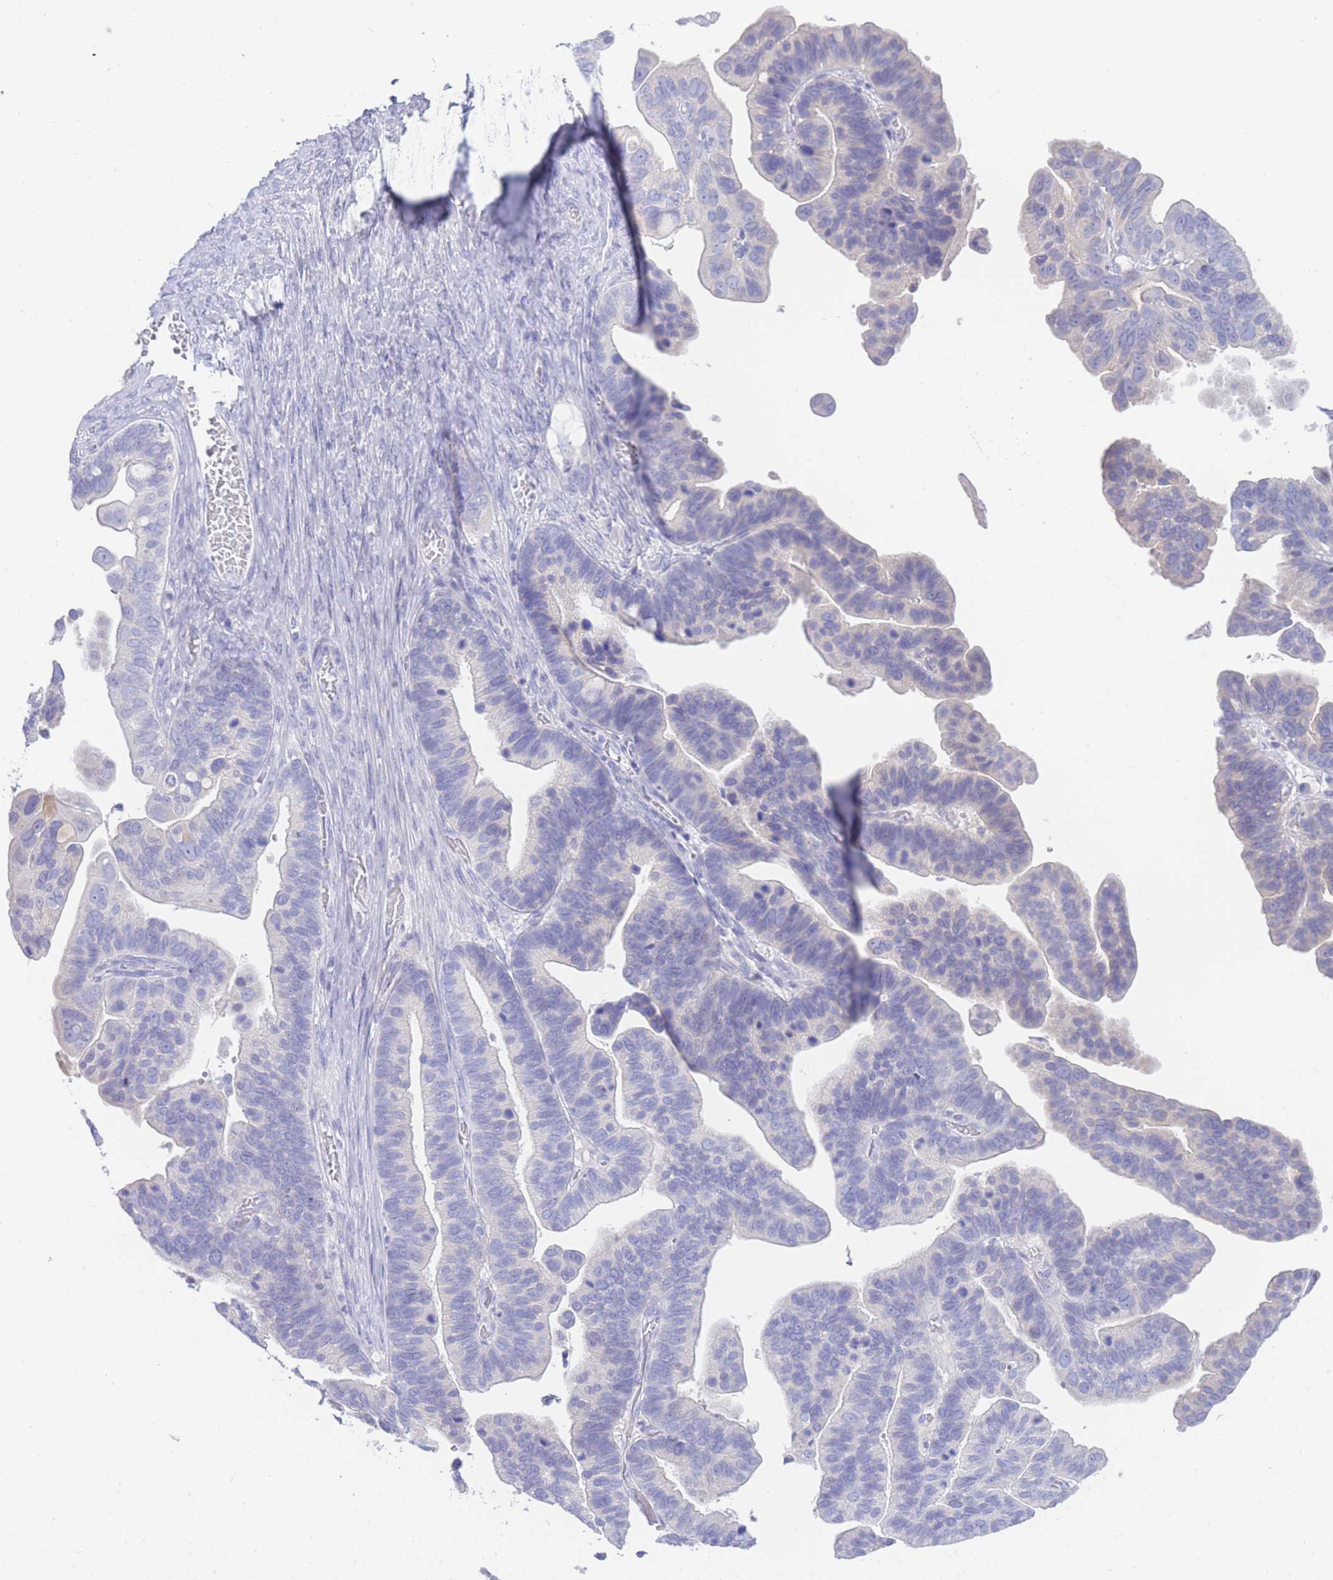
{"staining": {"intensity": "negative", "quantity": "none", "location": "none"}, "tissue": "ovarian cancer", "cell_type": "Tumor cells", "image_type": "cancer", "snomed": [{"axis": "morphology", "description": "Cystadenocarcinoma, serous, NOS"}, {"axis": "topography", "description": "Ovary"}], "caption": "Tumor cells are negative for brown protein staining in serous cystadenocarcinoma (ovarian).", "gene": "LRRC37A", "patient": {"sex": "female", "age": 56}}